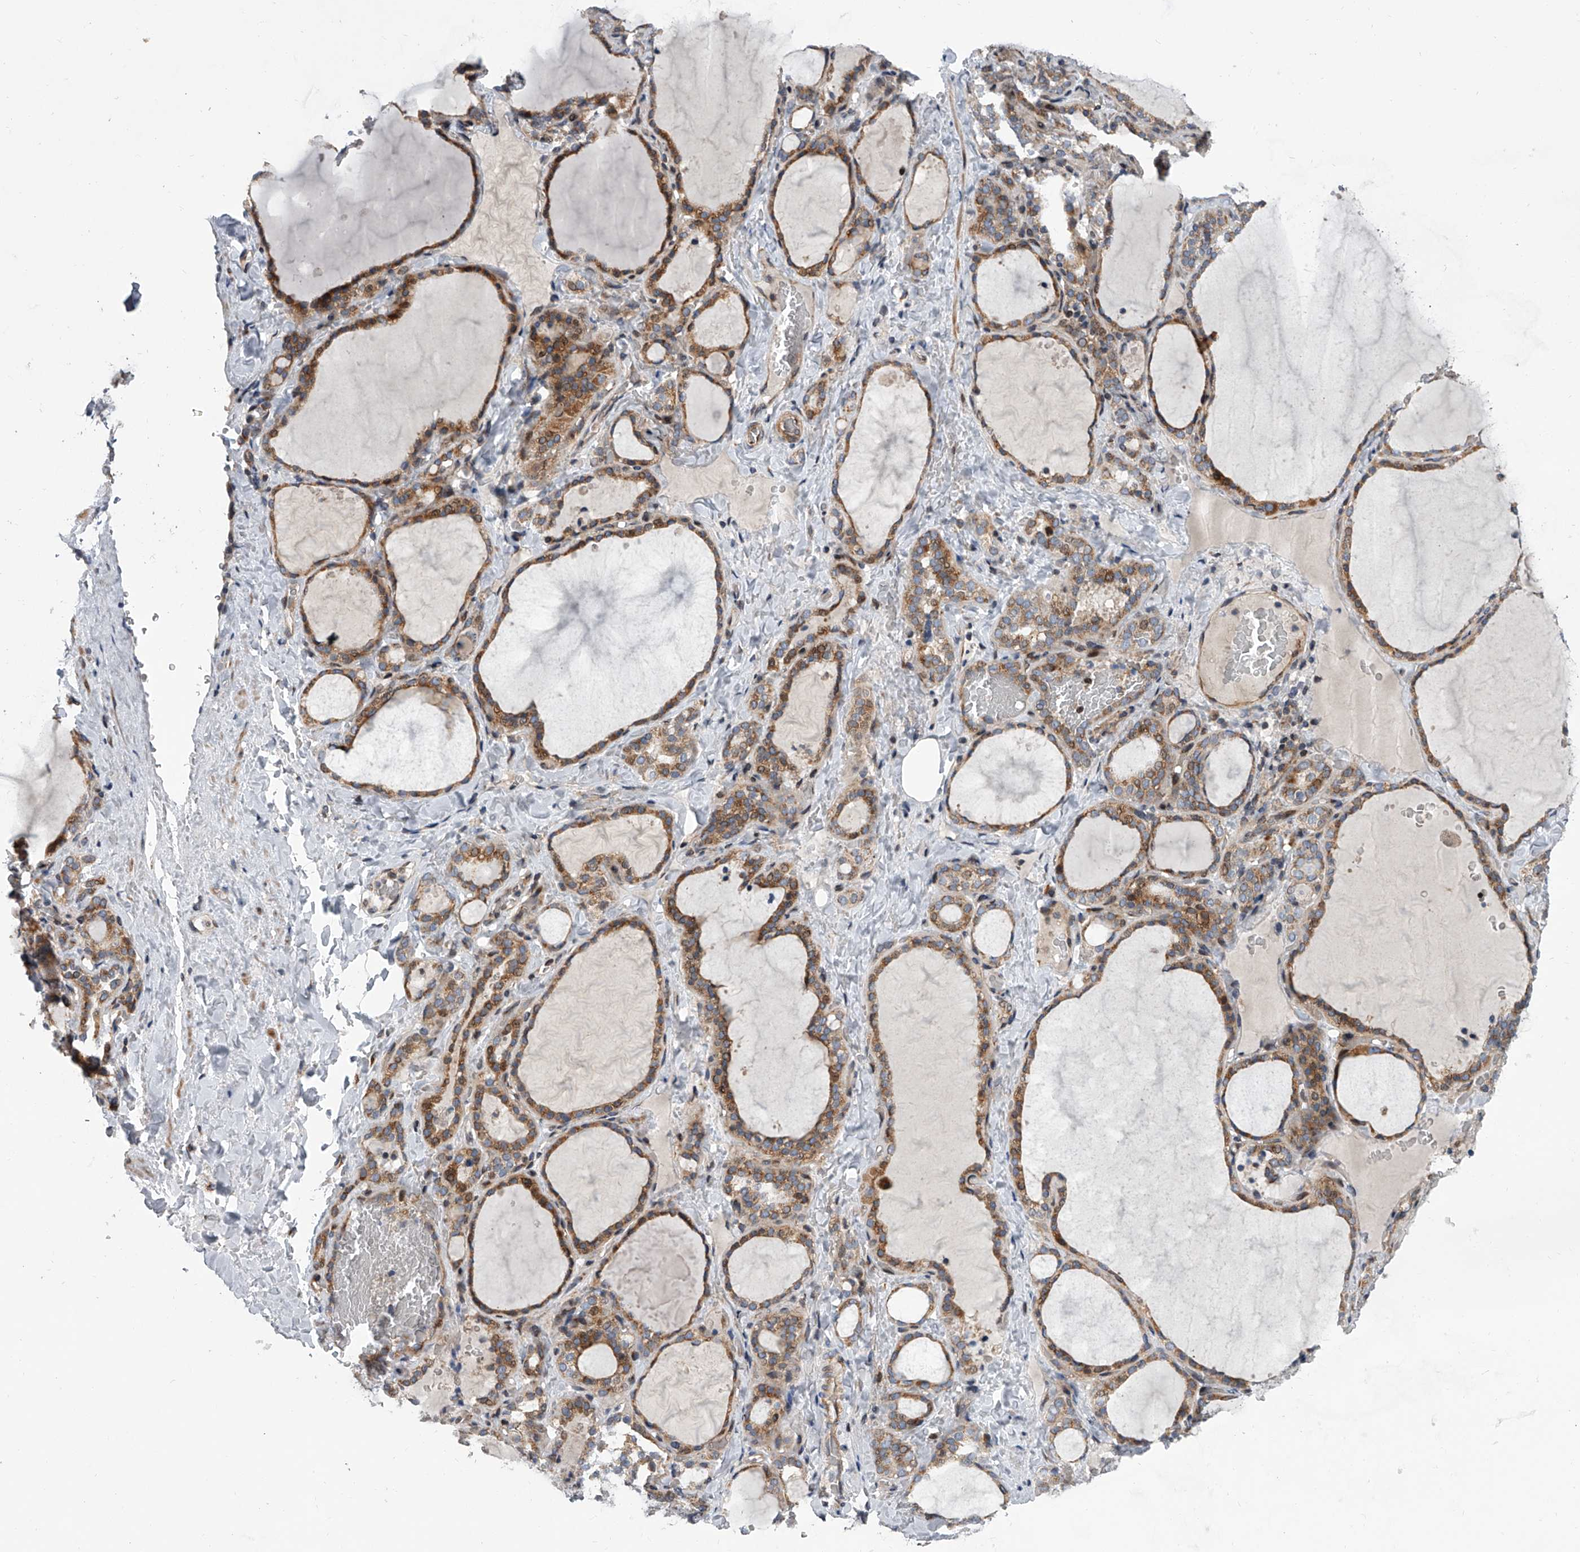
{"staining": {"intensity": "moderate", "quantity": ">75%", "location": "cytoplasmic/membranous"}, "tissue": "thyroid gland", "cell_type": "Glandular cells", "image_type": "normal", "snomed": [{"axis": "morphology", "description": "Normal tissue, NOS"}, {"axis": "topography", "description": "Thyroid gland"}], "caption": "Protein staining demonstrates moderate cytoplasmic/membranous staining in approximately >75% of glandular cells in normal thyroid gland. (Brightfield microscopy of DAB IHC at high magnification).", "gene": "DLGAP2", "patient": {"sex": "female", "age": 22}}